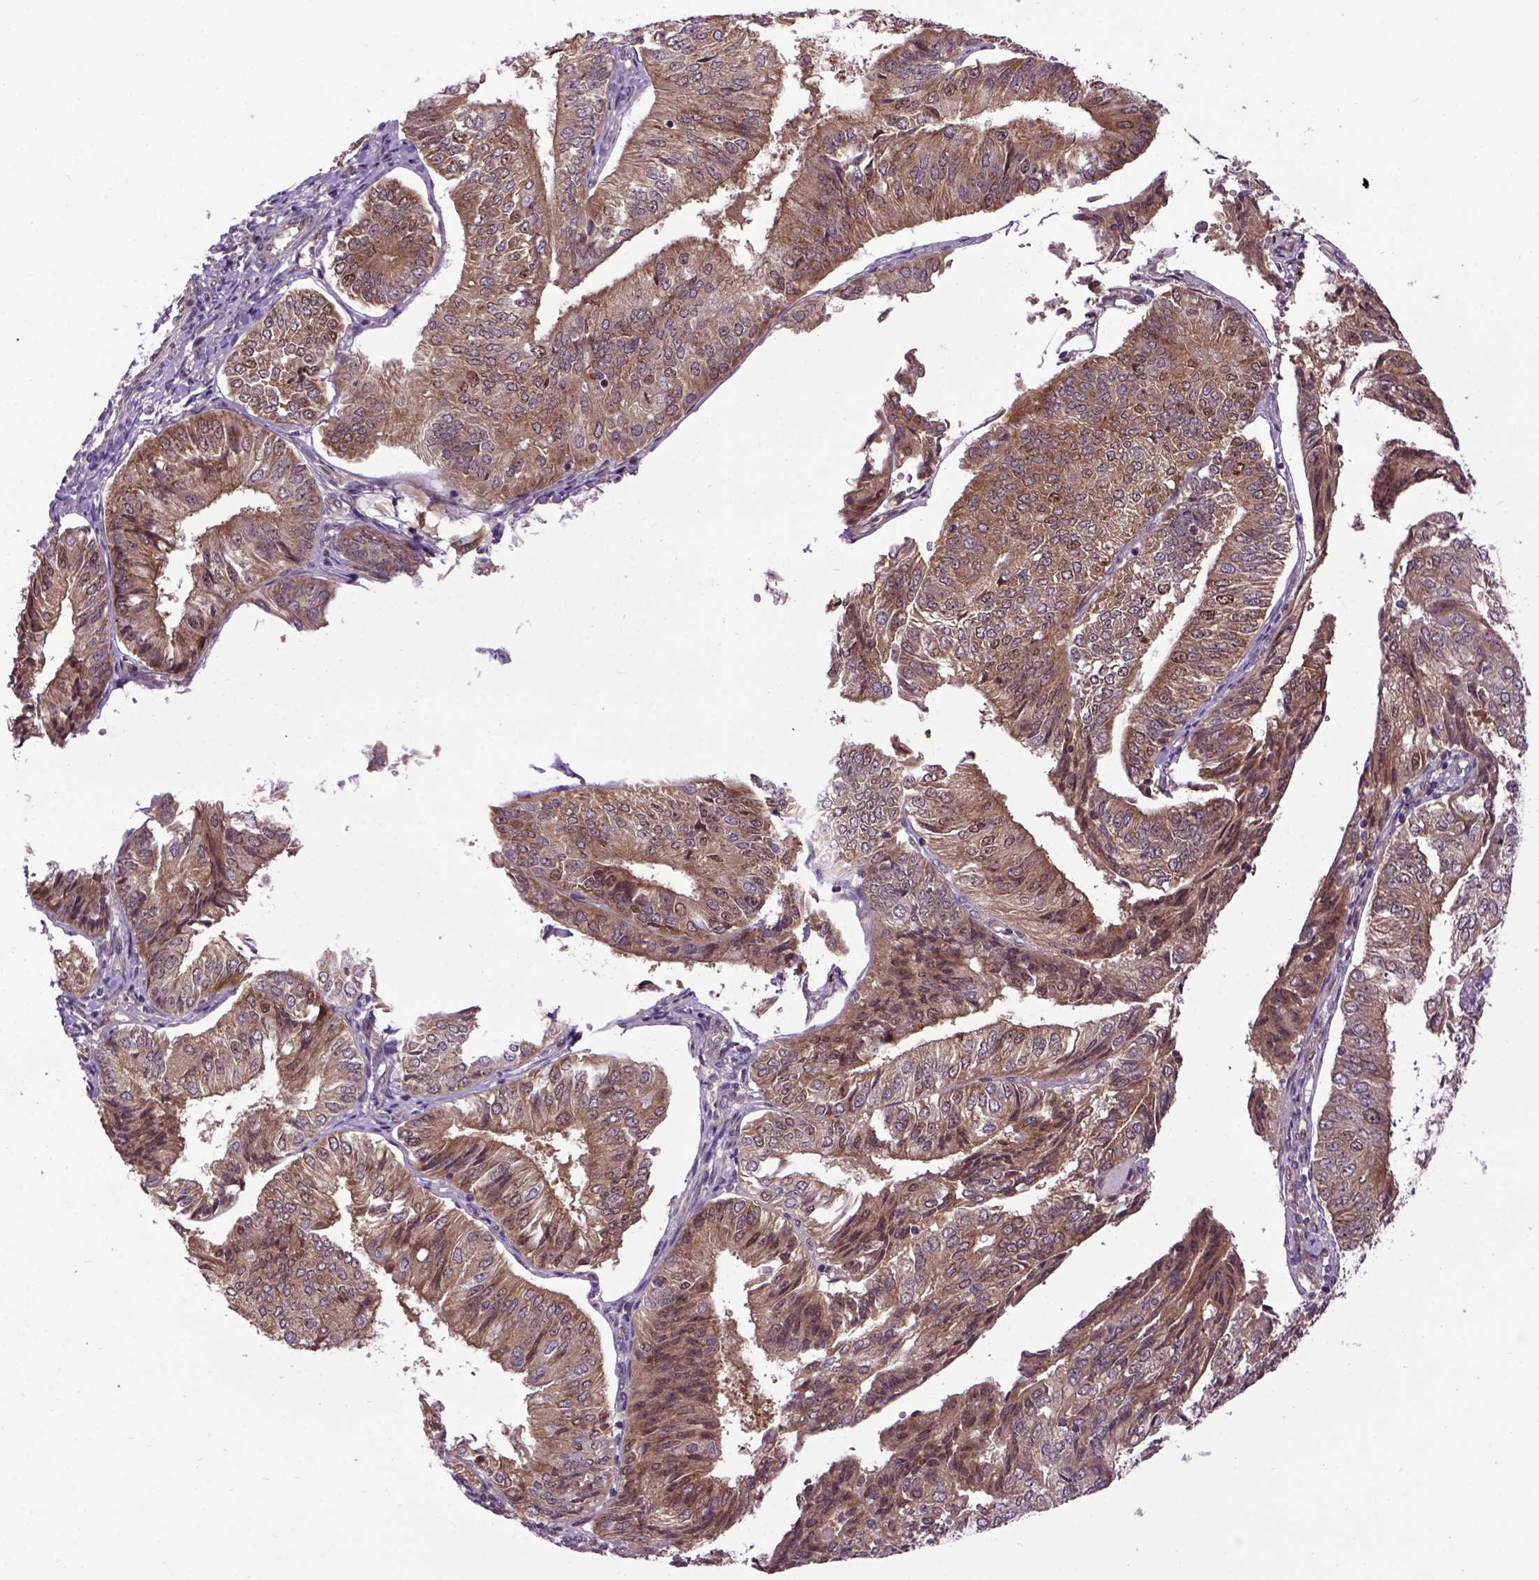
{"staining": {"intensity": "moderate", "quantity": ">75%", "location": "cytoplasmic/membranous,nuclear"}, "tissue": "endometrial cancer", "cell_type": "Tumor cells", "image_type": "cancer", "snomed": [{"axis": "morphology", "description": "Adenocarcinoma, NOS"}, {"axis": "topography", "description": "Endometrium"}], "caption": "Moderate cytoplasmic/membranous and nuclear protein expression is appreciated in about >75% of tumor cells in endometrial cancer (adenocarcinoma). The protein of interest is shown in brown color, while the nuclei are stained blue.", "gene": "WDR48", "patient": {"sex": "female", "age": 58}}